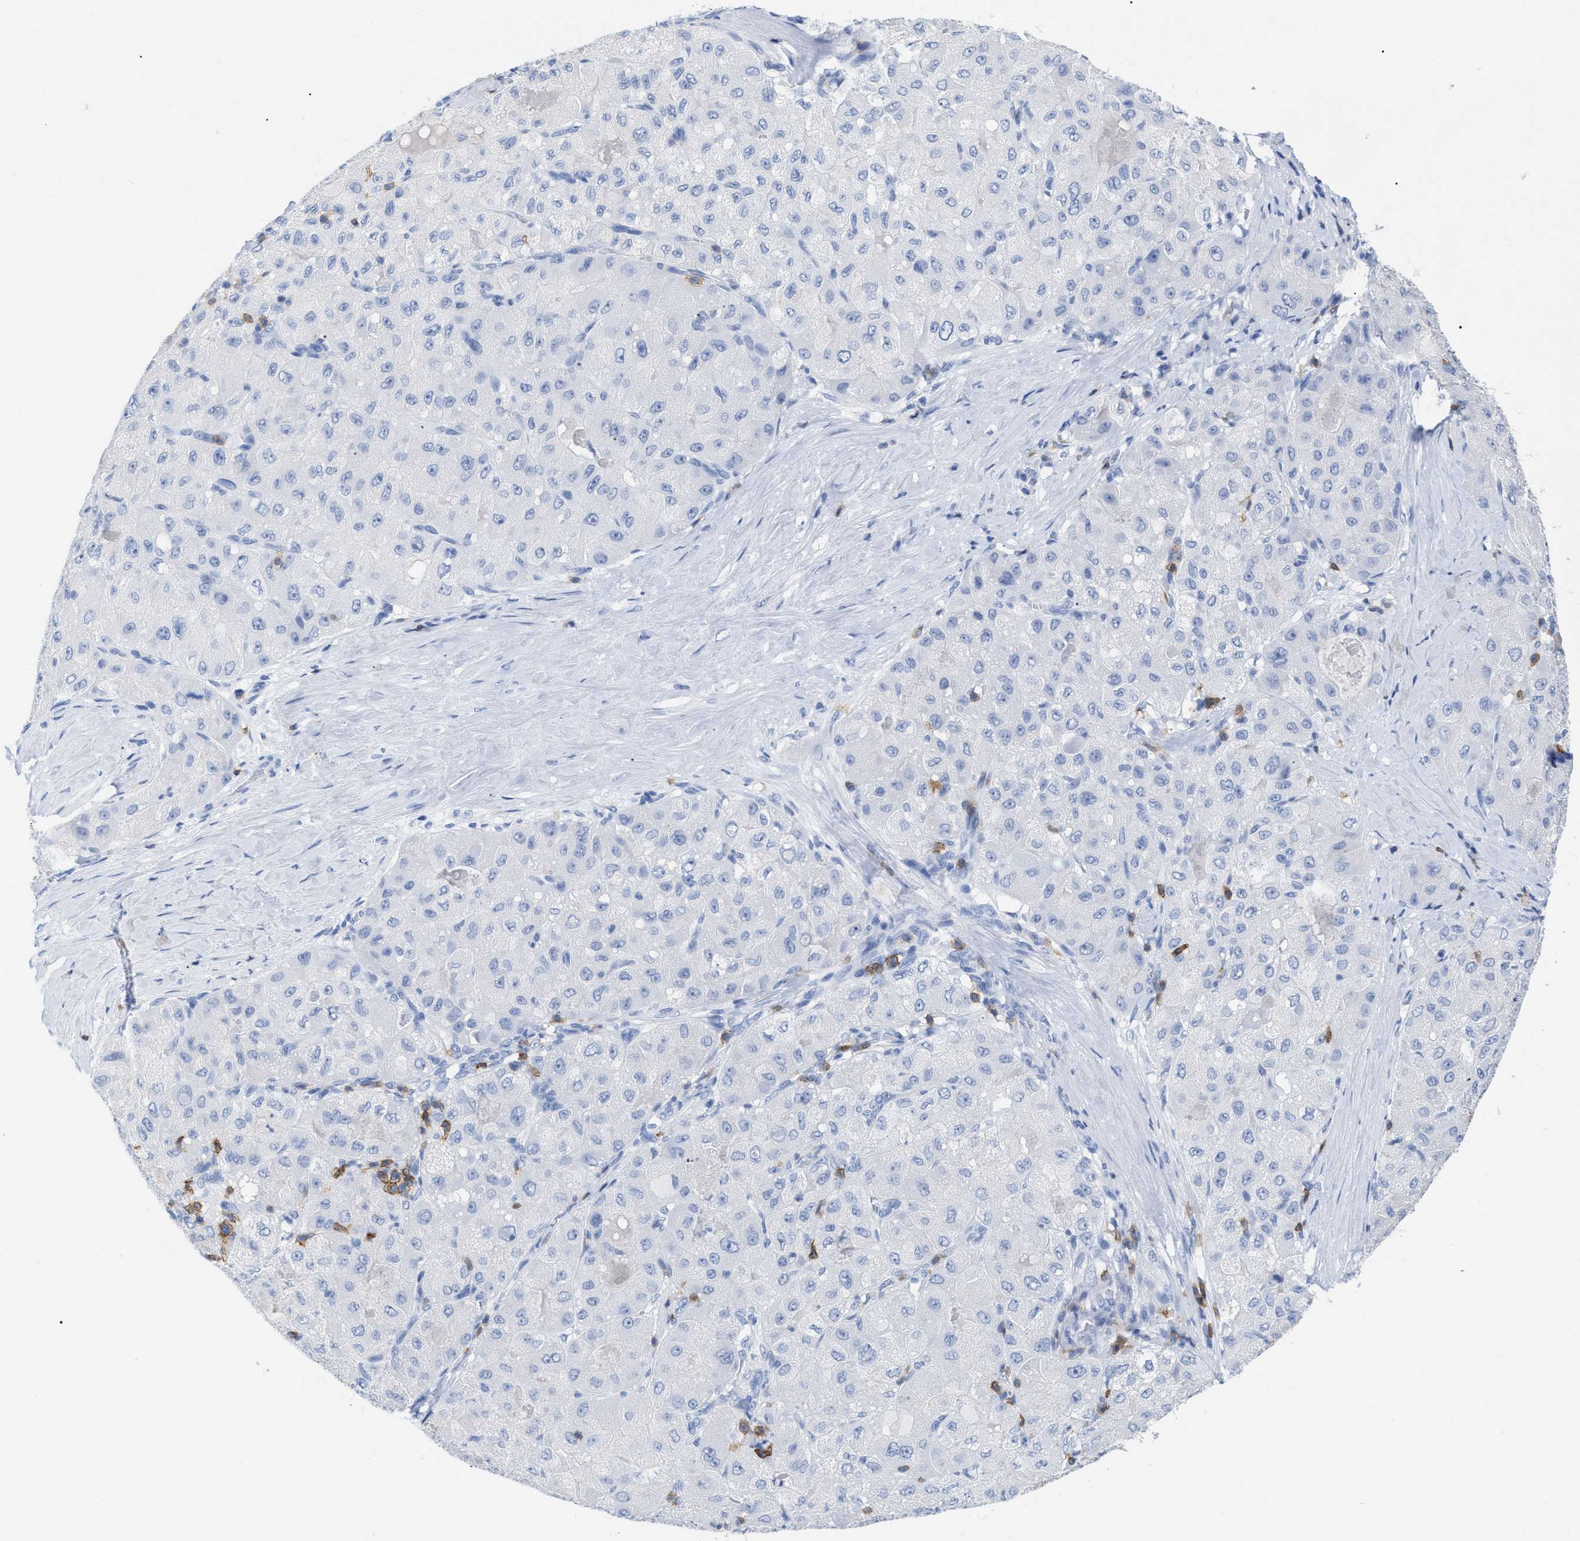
{"staining": {"intensity": "negative", "quantity": "none", "location": "none"}, "tissue": "liver cancer", "cell_type": "Tumor cells", "image_type": "cancer", "snomed": [{"axis": "morphology", "description": "Carcinoma, Hepatocellular, NOS"}, {"axis": "topography", "description": "Liver"}], "caption": "Tumor cells show no significant positivity in hepatocellular carcinoma (liver).", "gene": "CD5", "patient": {"sex": "male", "age": 80}}